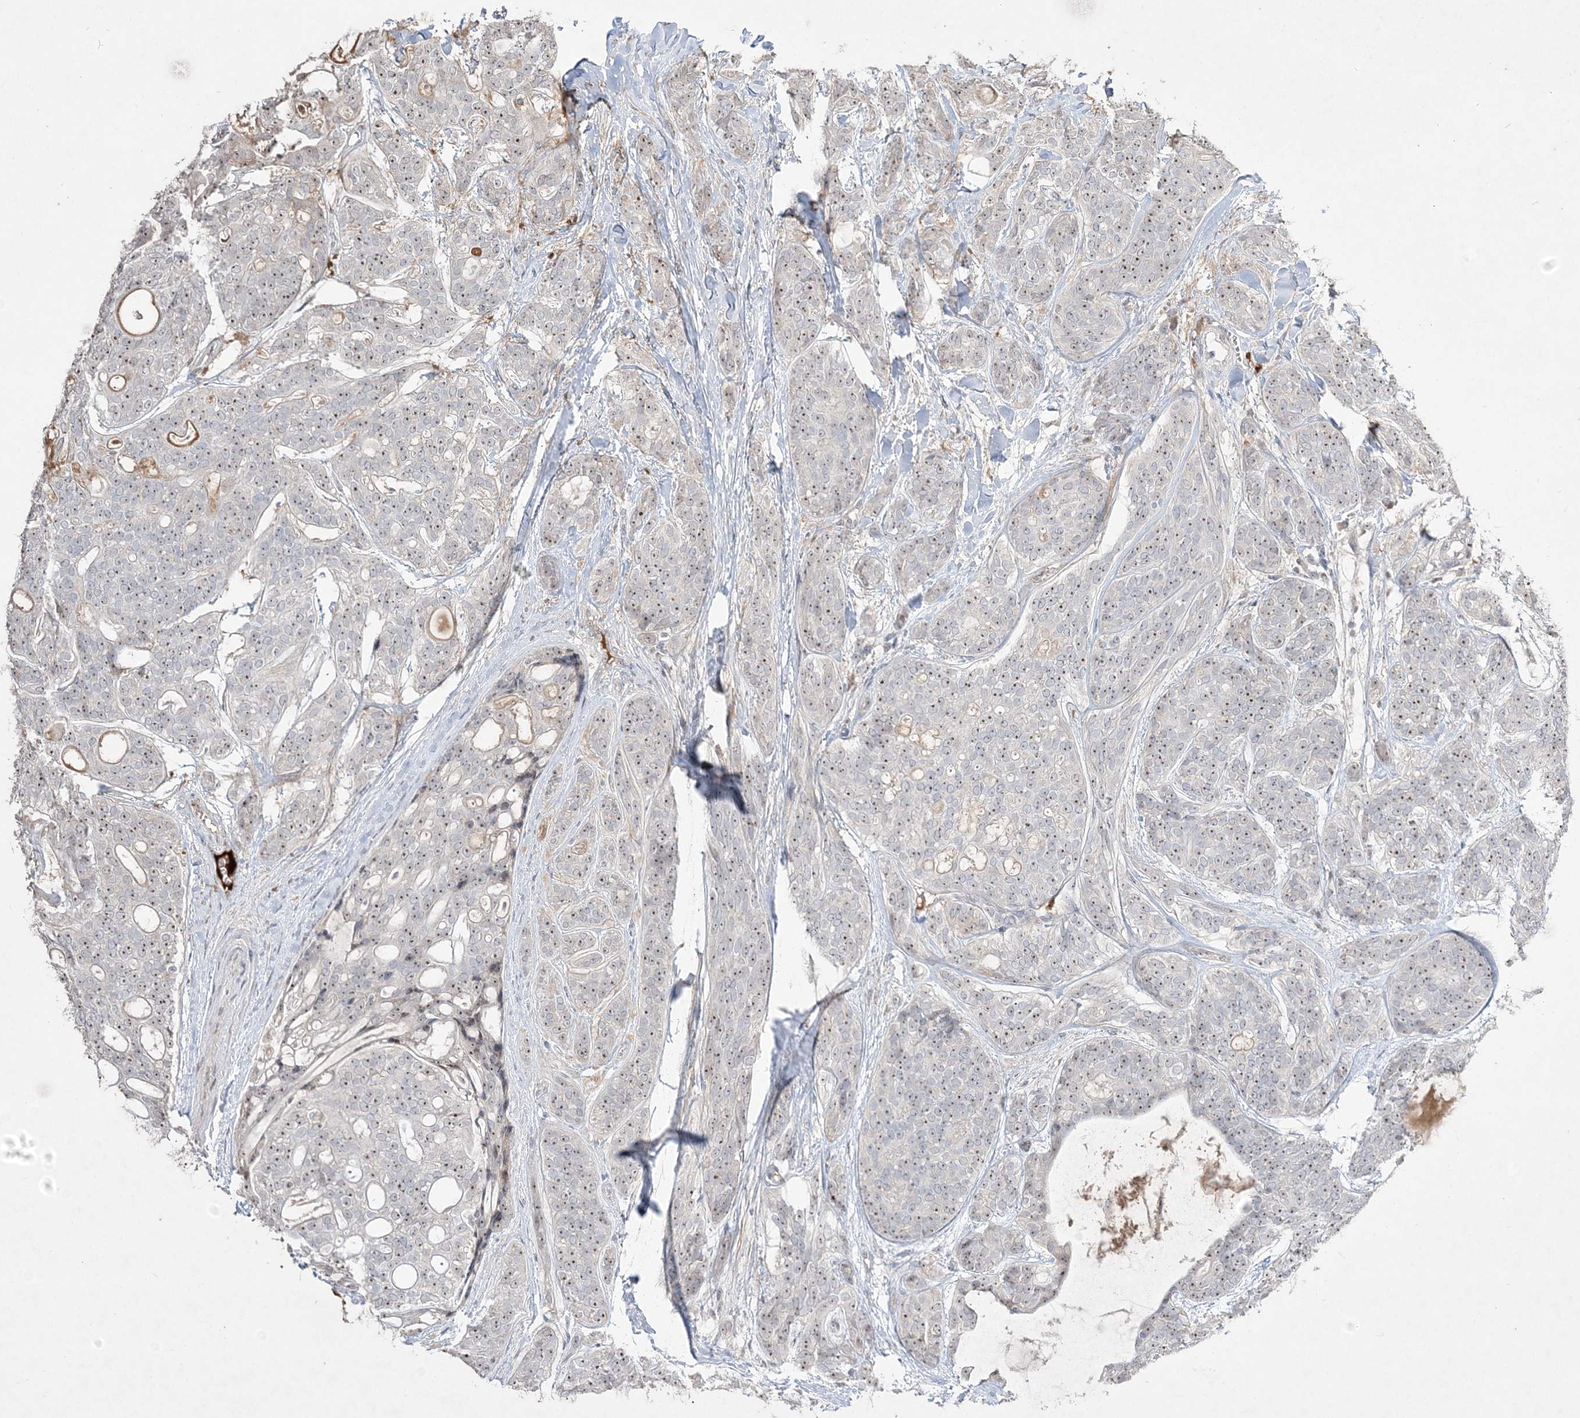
{"staining": {"intensity": "weak", "quantity": ">75%", "location": "nuclear"}, "tissue": "head and neck cancer", "cell_type": "Tumor cells", "image_type": "cancer", "snomed": [{"axis": "morphology", "description": "Adenocarcinoma, NOS"}, {"axis": "topography", "description": "Head-Neck"}], "caption": "Tumor cells exhibit low levels of weak nuclear positivity in approximately >75% of cells in head and neck adenocarcinoma. (DAB (3,3'-diaminobenzidine) IHC, brown staining for protein, blue staining for nuclei).", "gene": "NOP16", "patient": {"sex": "male", "age": 66}}